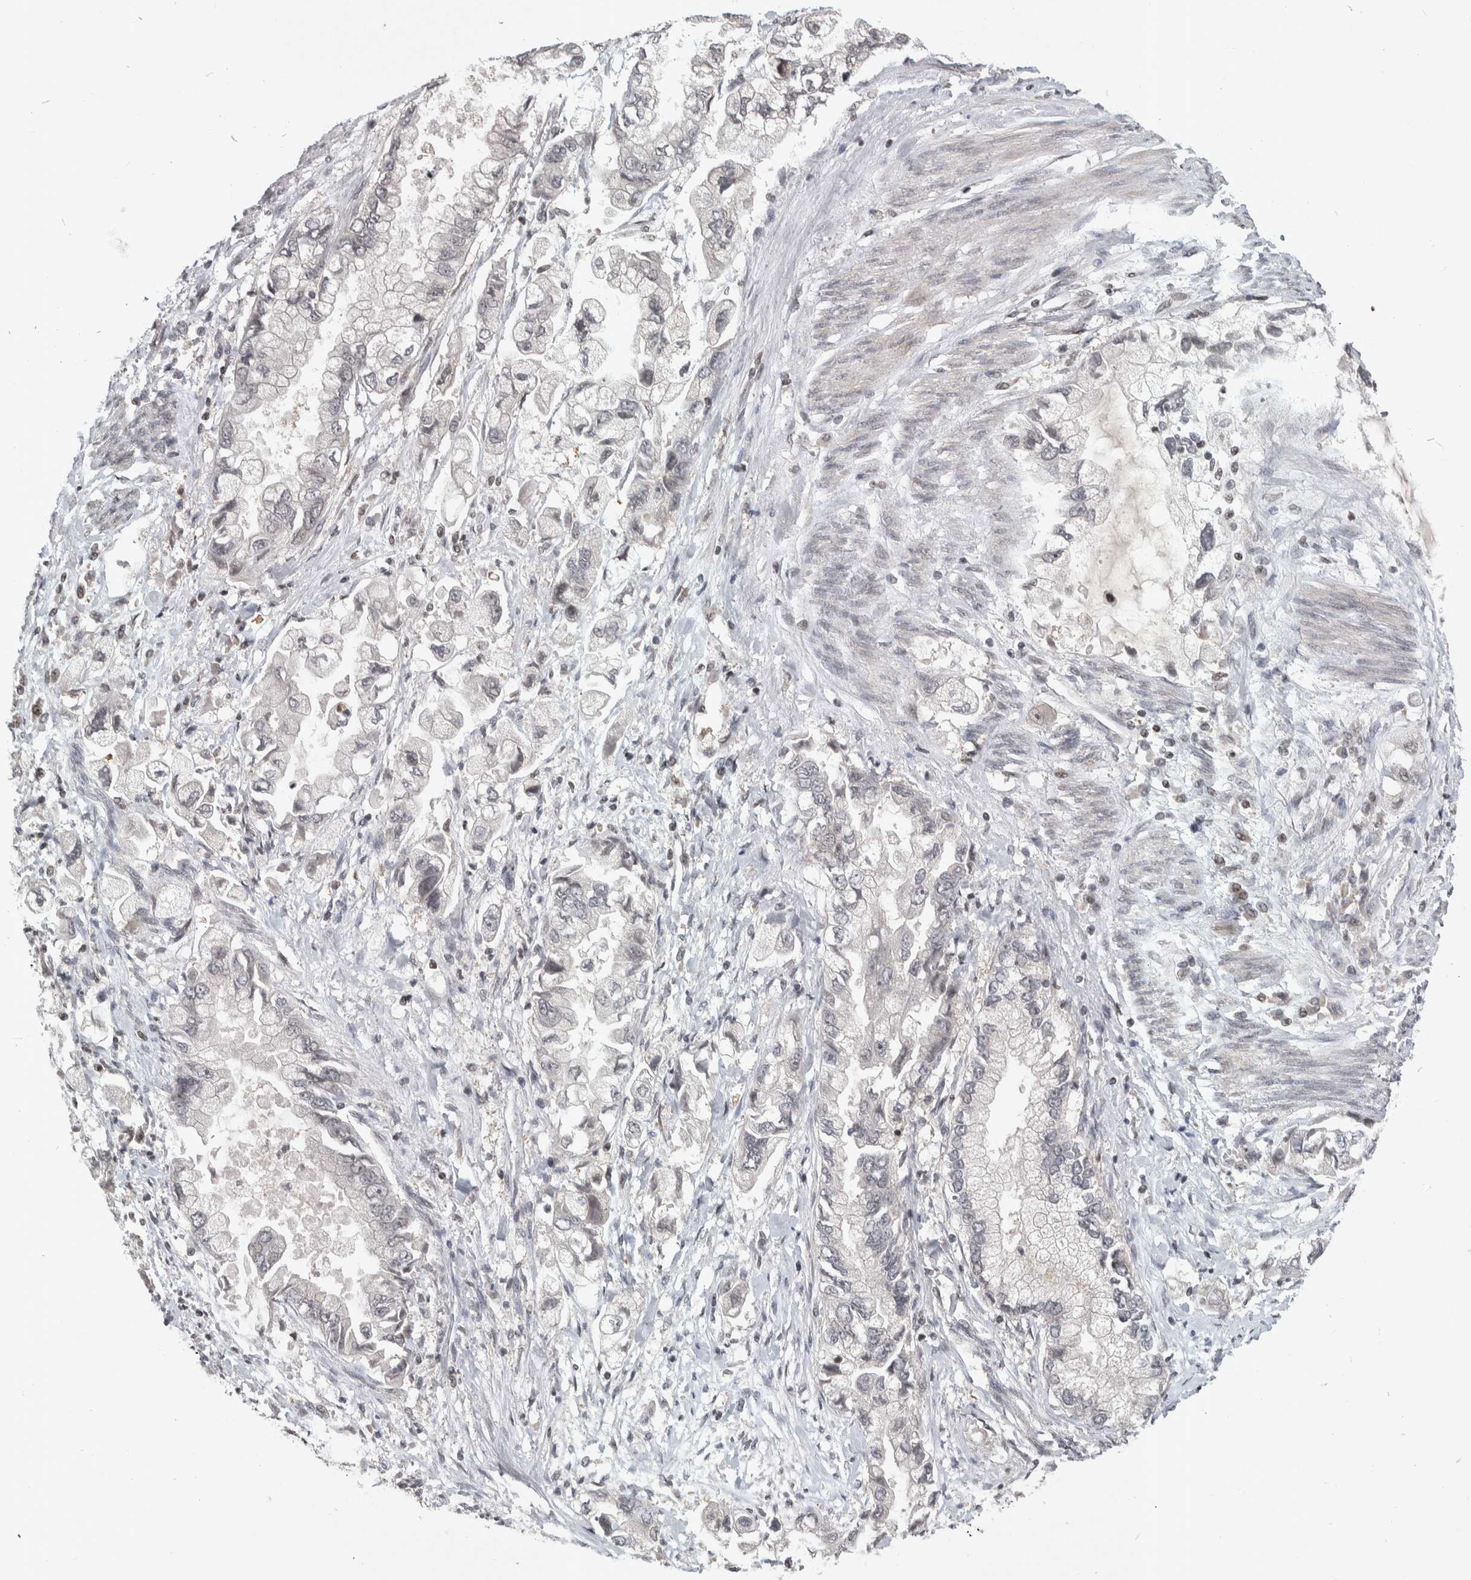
{"staining": {"intensity": "negative", "quantity": "none", "location": "none"}, "tissue": "stomach cancer", "cell_type": "Tumor cells", "image_type": "cancer", "snomed": [{"axis": "morphology", "description": "Normal tissue, NOS"}, {"axis": "morphology", "description": "Adenocarcinoma, NOS"}, {"axis": "topography", "description": "Stomach"}], "caption": "DAB immunohistochemical staining of adenocarcinoma (stomach) reveals no significant expression in tumor cells.", "gene": "ZSCAN21", "patient": {"sex": "male", "age": 62}}